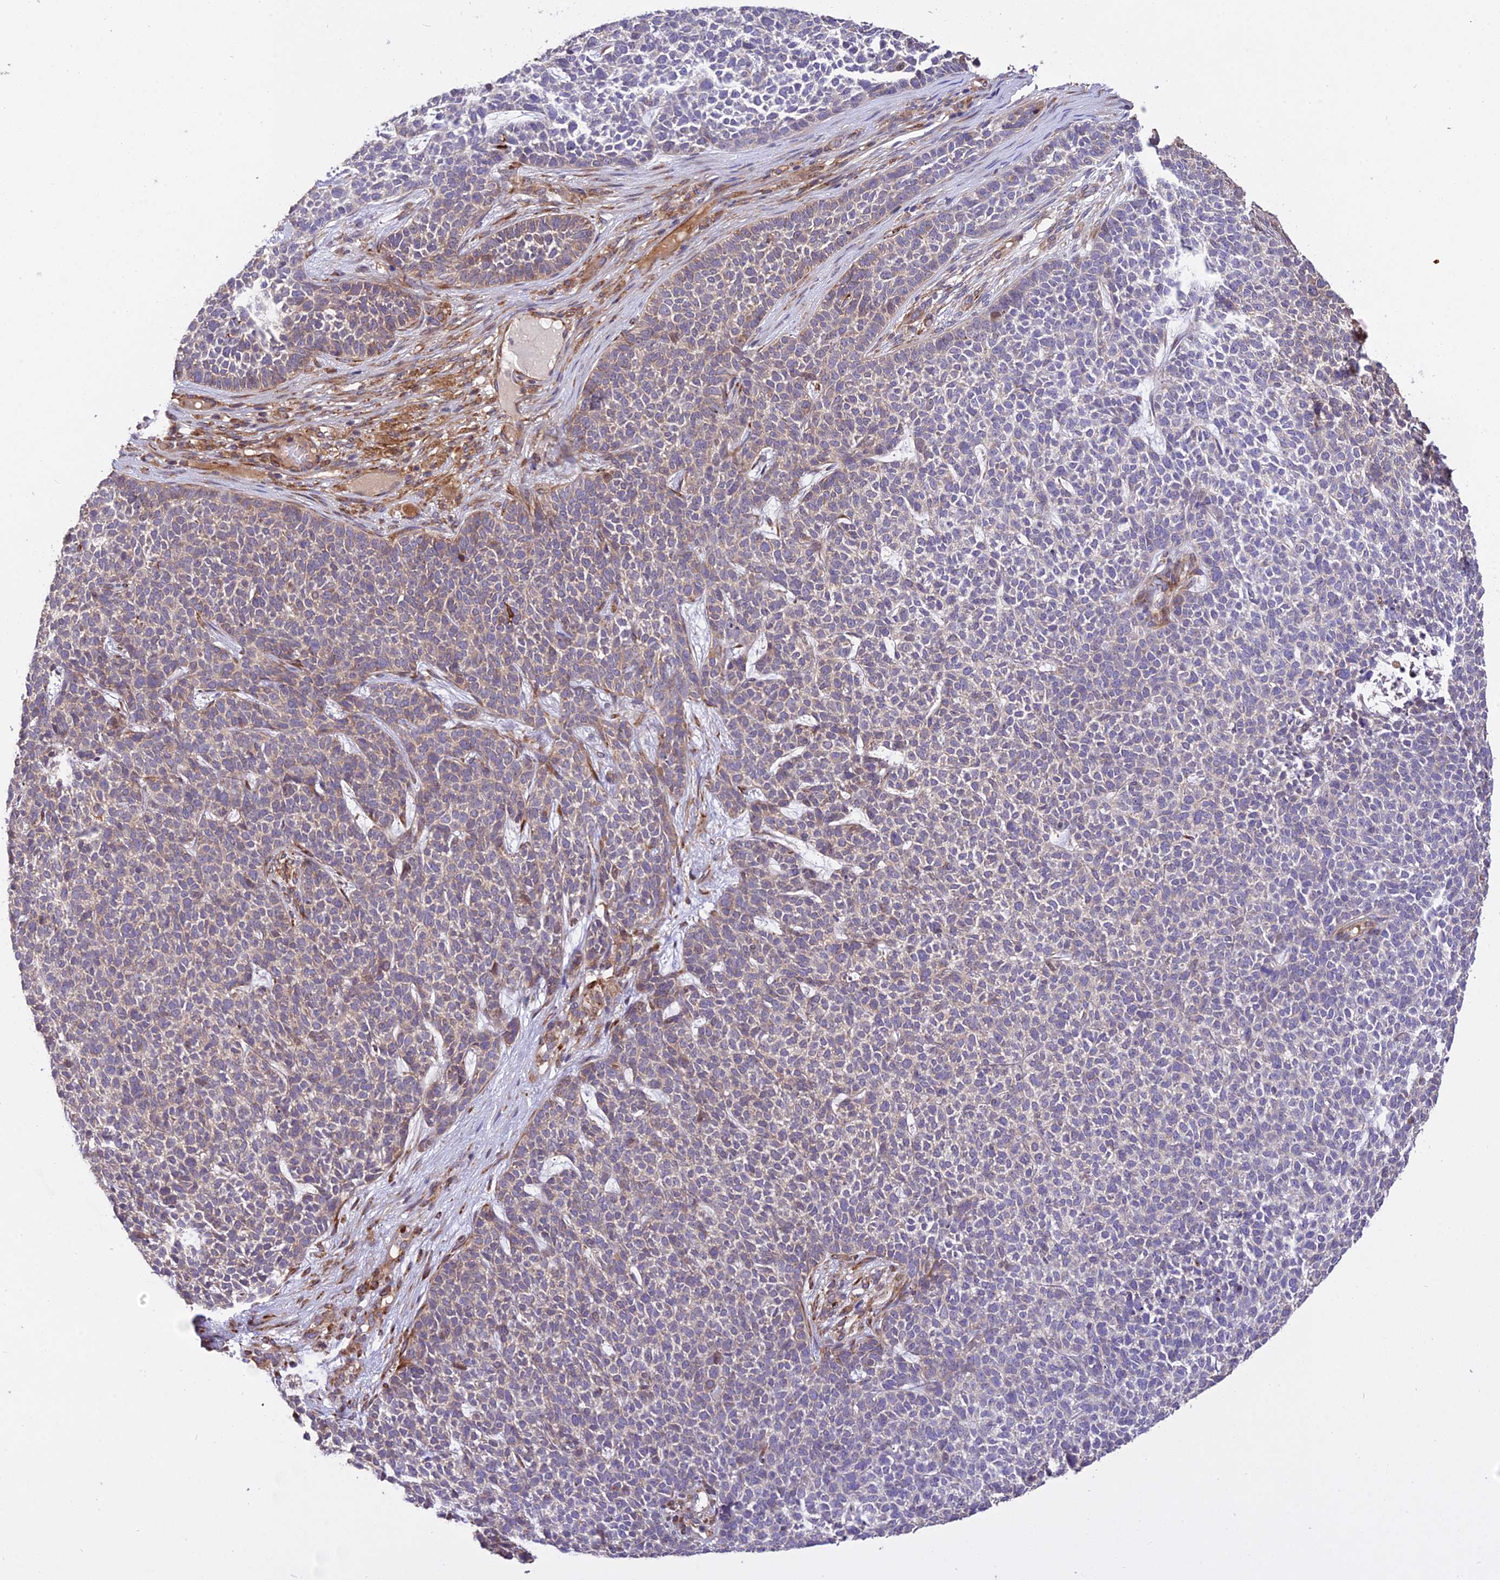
{"staining": {"intensity": "weak", "quantity": "<25%", "location": "cytoplasmic/membranous"}, "tissue": "skin cancer", "cell_type": "Tumor cells", "image_type": "cancer", "snomed": [{"axis": "morphology", "description": "Basal cell carcinoma"}, {"axis": "topography", "description": "Skin"}], "caption": "Immunohistochemistry (IHC) photomicrograph of neoplastic tissue: skin basal cell carcinoma stained with DAB demonstrates no significant protein staining in tumor cells.", "gene": "ROCK1", "patient": {"sex": "female", "age": 84}}